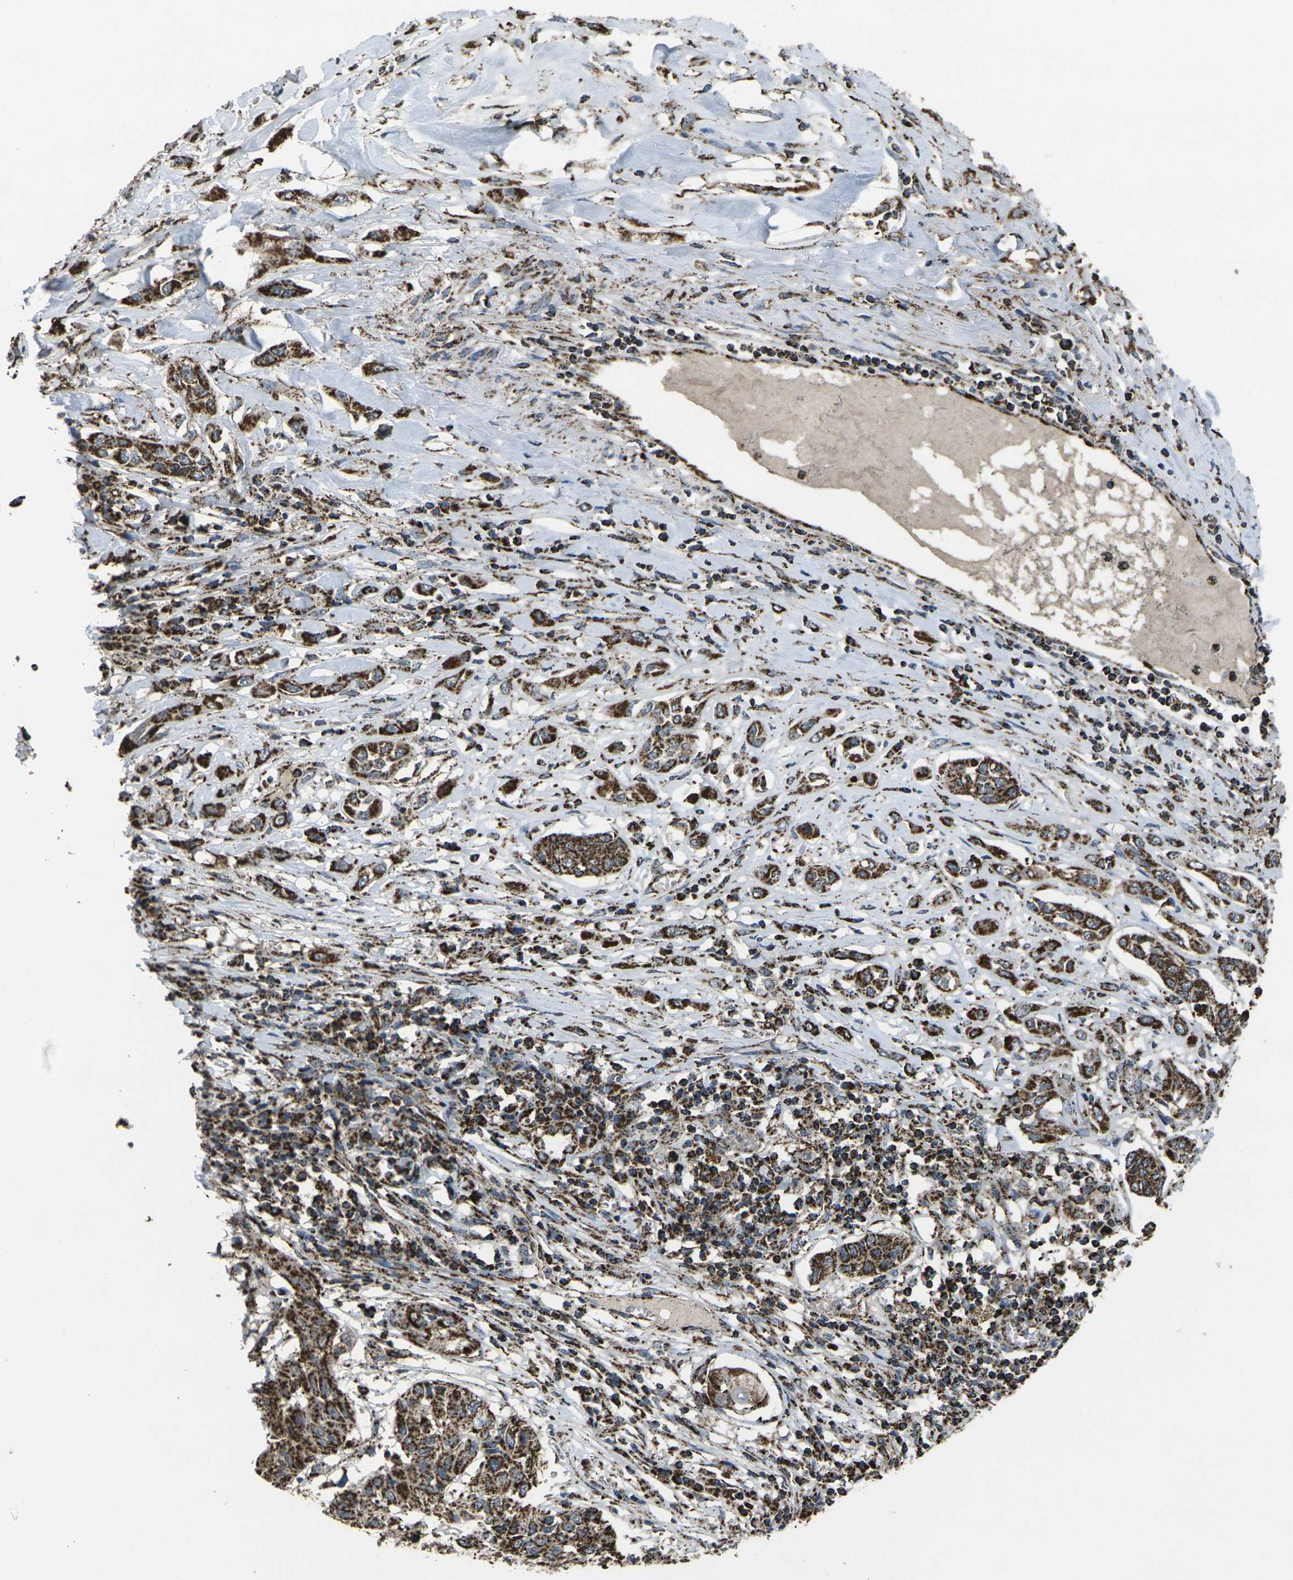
{"staining": {"intensity": "strong", "quantity": ">75%", "location": "cytoplasmic/membranous"}, "tissue": "lung cancer", "cell_type": "Tumor cells", "image_type": "cancer", "snomed": [{"axis": "morphology", "description": "Squamous cell carcinoma, NOS"}, {"axis": "topography", "description": "Lung"}], "caption": "Lung cancer stained with a brown dye exhibits strong cytoplasmic/membranous positive staining in approximately >75% of tumor cells.", "gene": "KLHL5", "patient": {"sex": "male", "age": 71}}